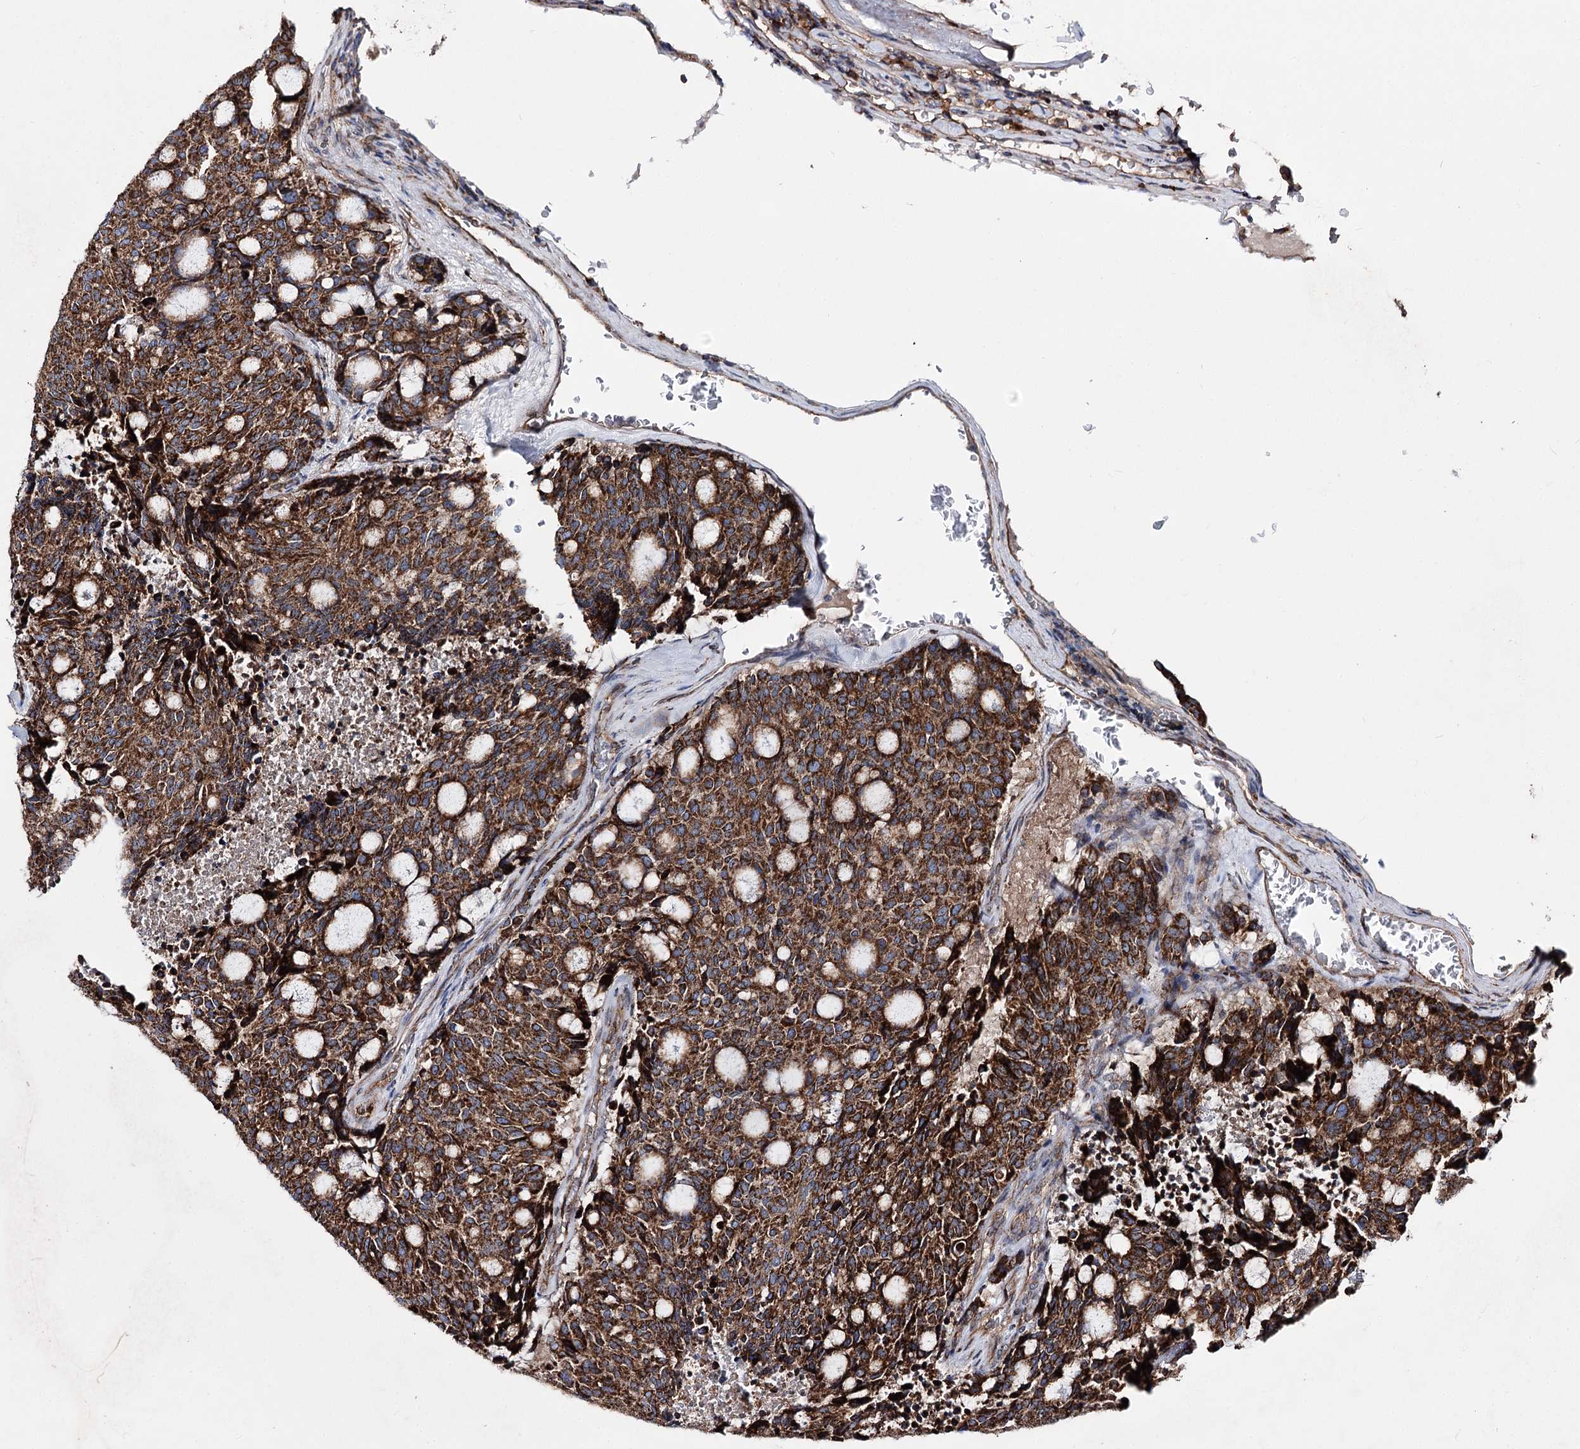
{"staining": {"intensity": "strong", "quantity": ">75%", "location": "cytoplasmic/membranous"}, "tissue": "carcinoid", "cell_type": "Tumor cells", "image_type": "cancer", "snomed": [{"axis": "morphology", "description": "Carcinoid, malignant, NOS"}, {"axis": "topography", "description": "Pancreas"}], "caption": "Carcinoid (malignant) stained for a protein demonstrates strong cytoplasmic/membranous positivity in tumor cells. (Brightfield microscopy of DAB IHC at high magnification).", "gene": "MSANTD2", "patient": {"sex": "female", "age": 54}}